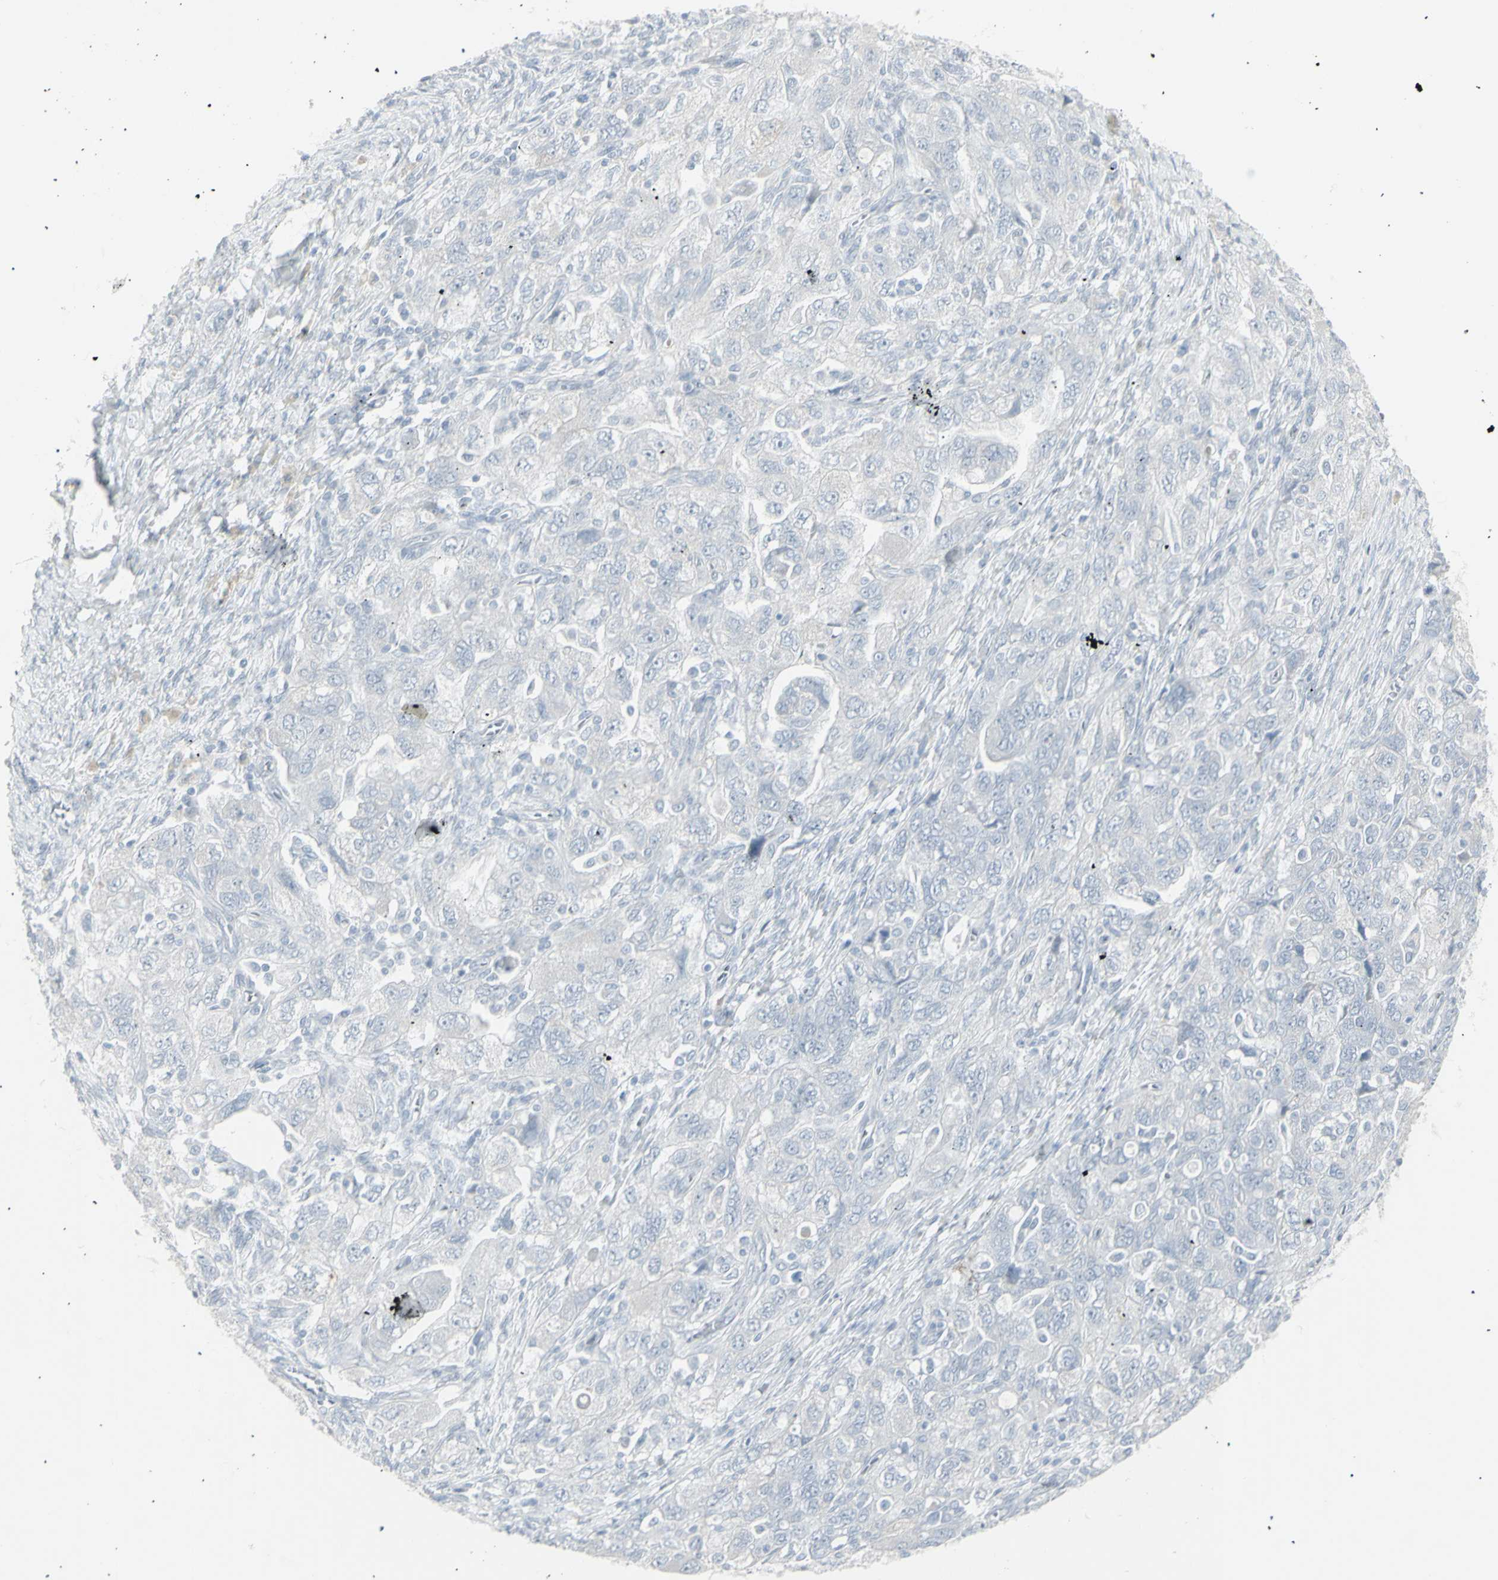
{"staining": {"intensity": "negative", "quantity": "none", "location": "none"}, "tissue": "ovarian cancer", "cell_type": "Tumor cells", "image_type": "cancer", "snomed": [{"axis": "morphology", "description": "Carcinoma, NOS"}, {"axis": "morphology", "description": "Cystadenocarcinoma, serous, NOS"}, {"axis": "topography", "description": "Ovary"}], "caption": "The IHC histopathology image has no significant positivity in tumor cells of ovarian cancer tissue.", "gene": "YBX2", "patient": {"sex": "female", "age": 69}}